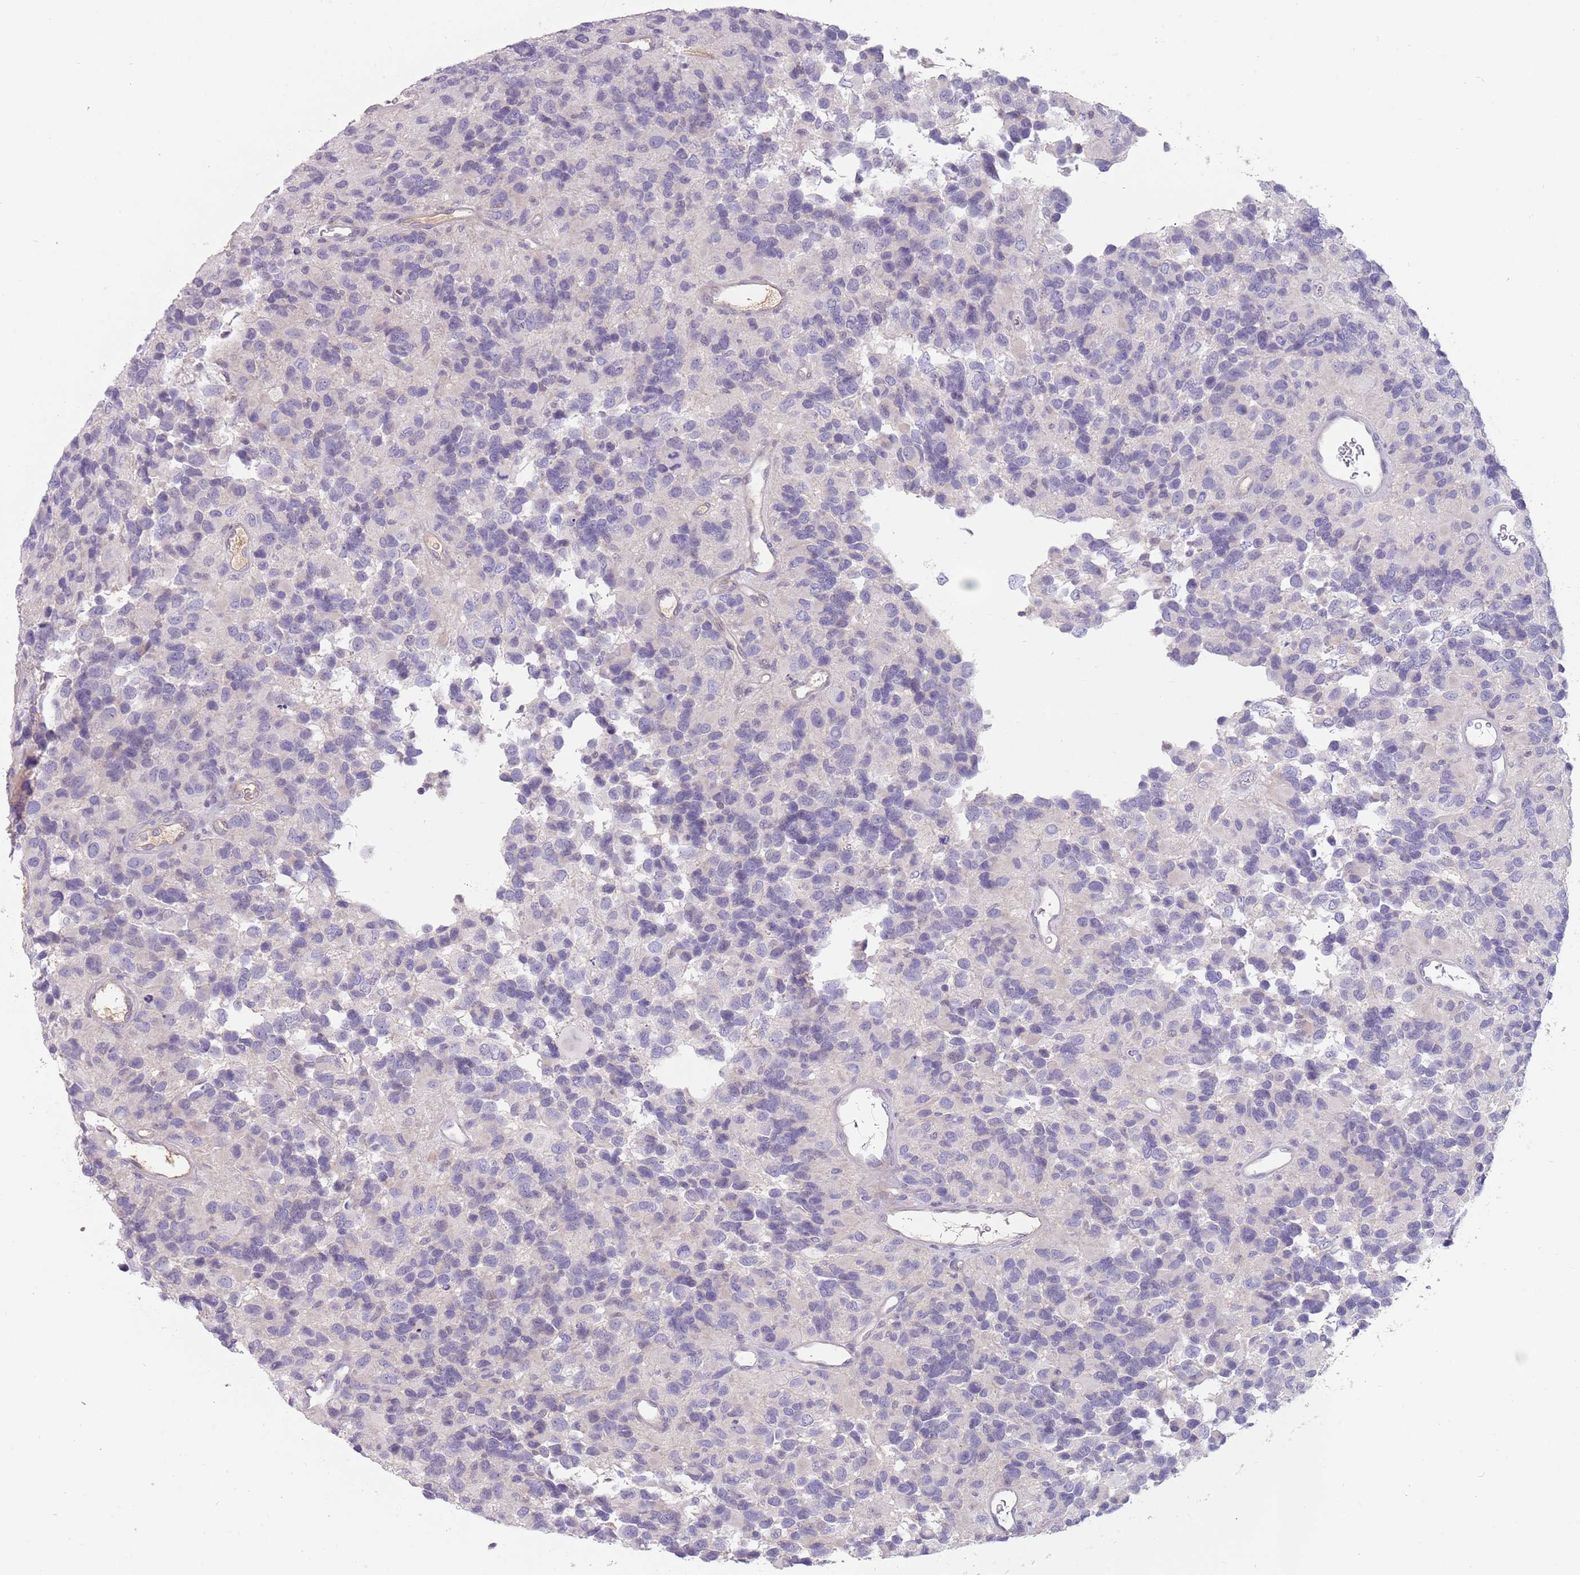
{"staining": {"intensity": "negative", "quantity": "none", "location": "none"}, "tissue": "glioma", "cell_type": "Tumor cells", "image_type": "cancer", "snomed": [{"axis": "morphology", "description": "Glioma, malignant, High grade"}, {"axis": "topography", "description": "Brain"}], "caption": "The histopathology image reveals no significant positivity in tumor cells of malignant high-grade glioma.", "gene": "DDX4", "patient": {"sex": "male", "age": 77}}